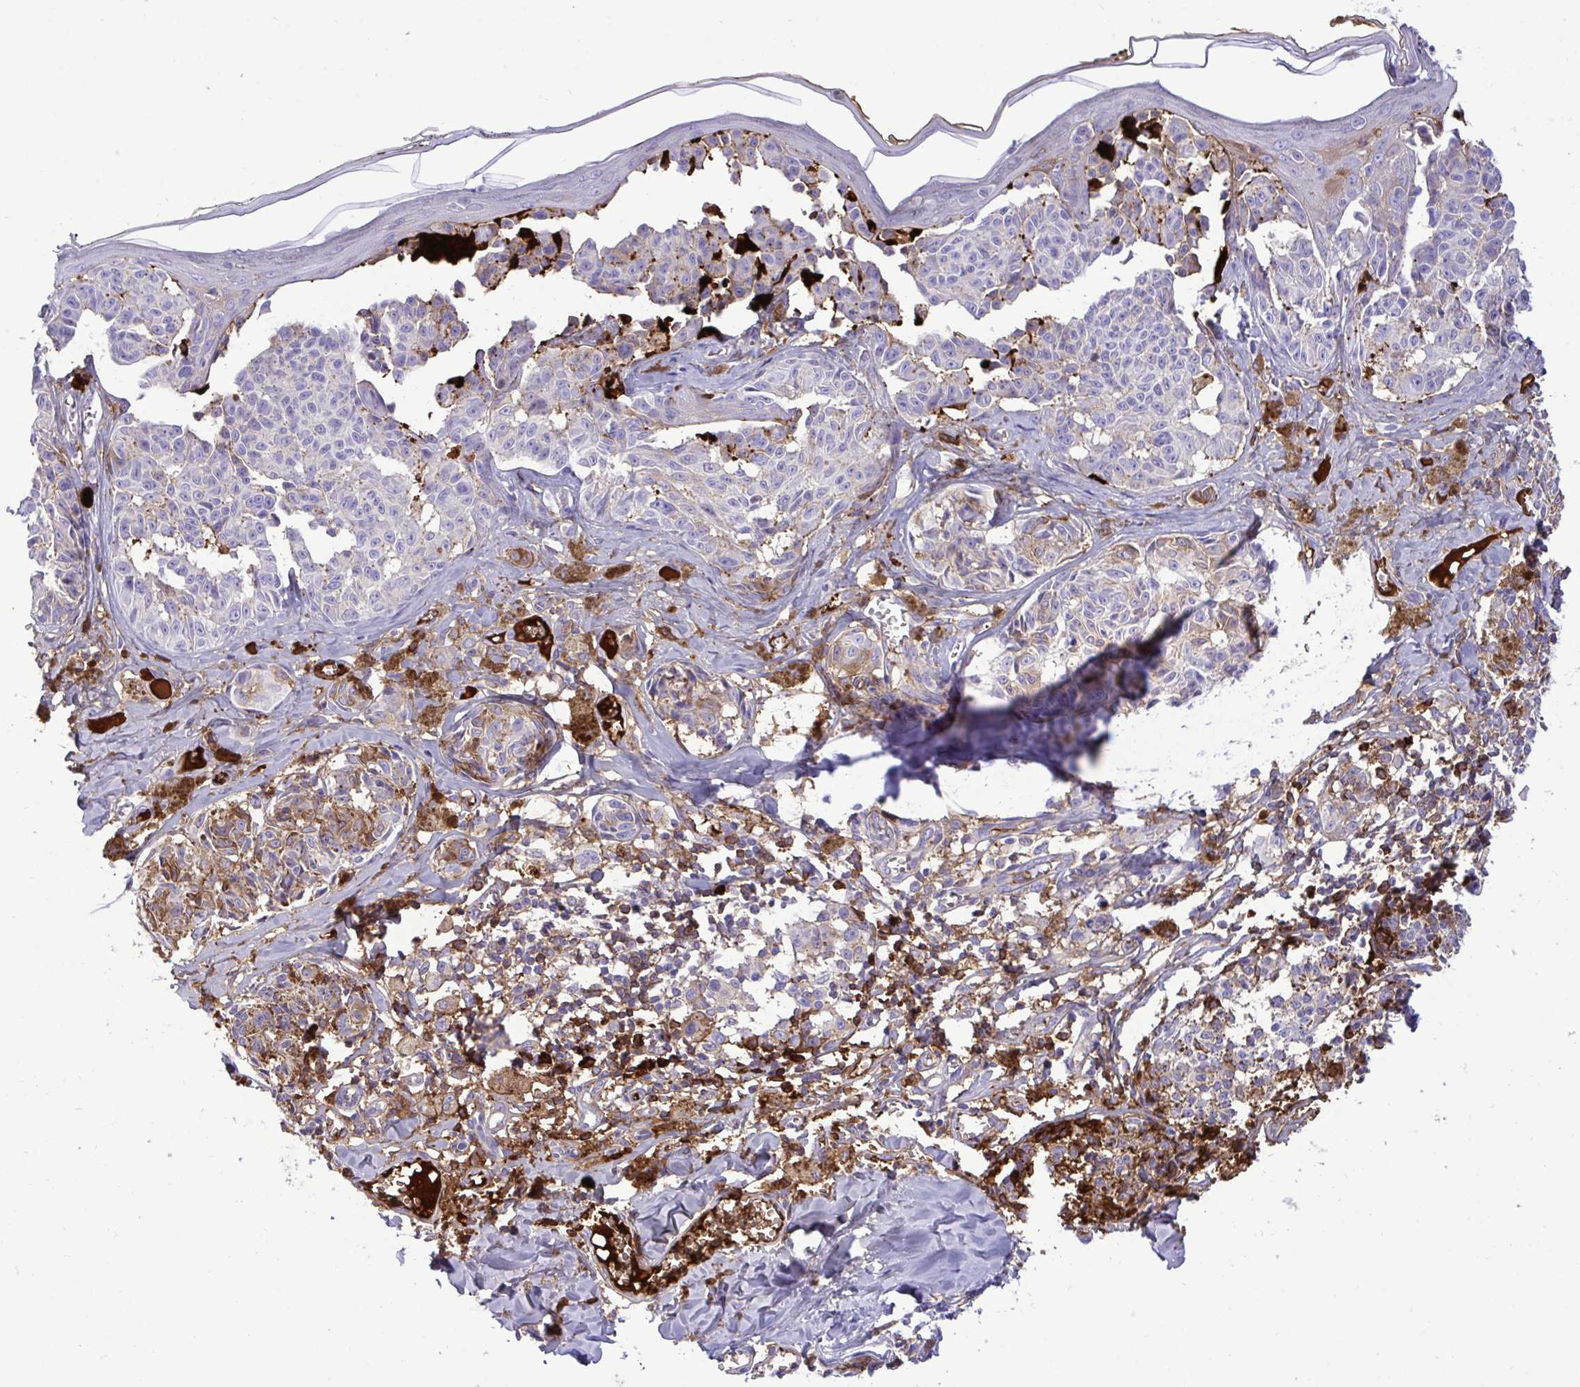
{"staining": {"intensity": "moderate", "quantity": "<25%", "location": "cytoplasmic/membranous"}, "tissue": "melanoma", "cell_type": "Tumor cells", "image_type": "cancer", "snomed": [{"axis": "morphology", "description": "Malignant melanoma, NOS"}, {"axis": "topography", "description": "Skin"}], "caption": "Protein staining shows moderate cytoplasmic/membranous staining in about <25% of tumor cells in malignant melanoma. (DAB (3,3'-diaminobenzidine) IHC with brightfield microscopy, high magnification).", "gene": "F2", "patient": {"sex": "female", "age": 43}}